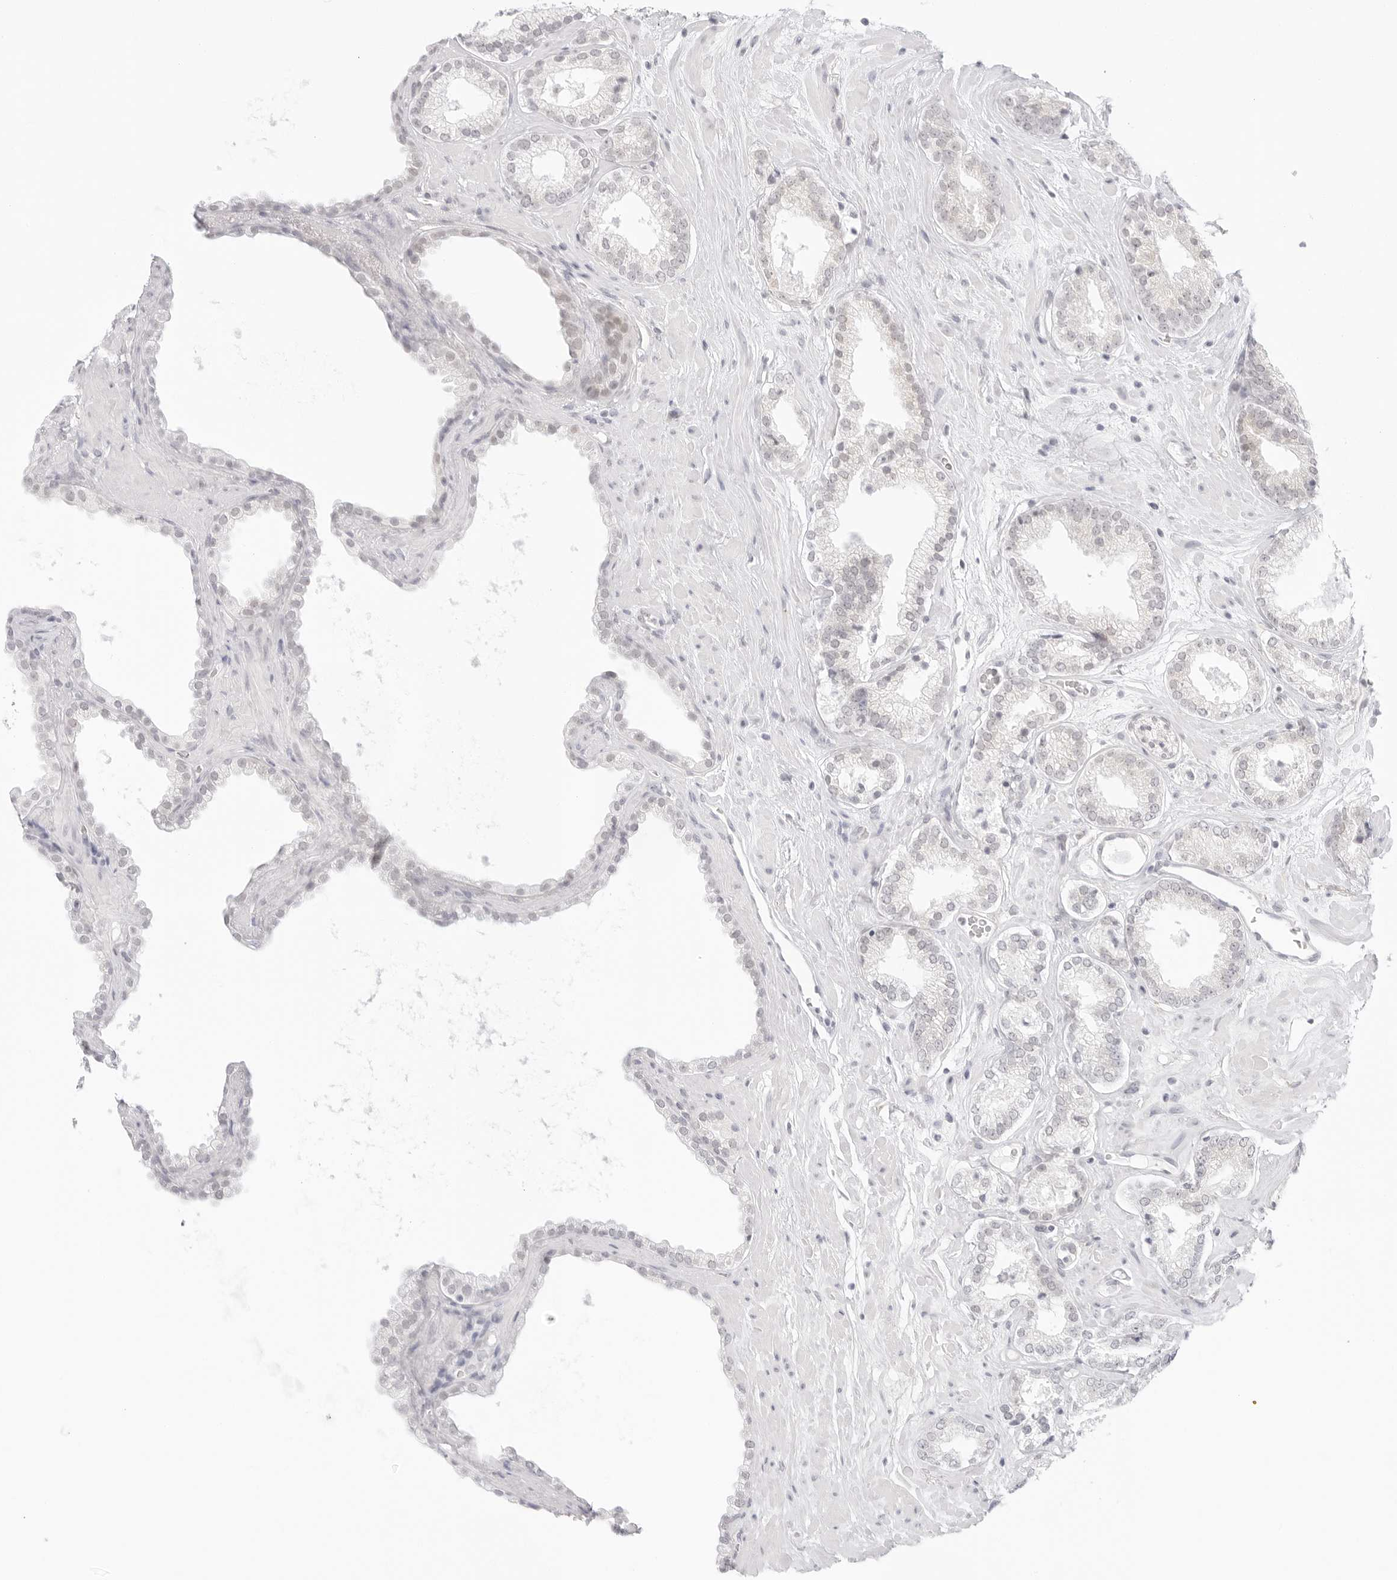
{"staining": {"intensity": "negative", "quantity": "none", "location": "none"}, "tissue": "prostate cancer", "cell_type": "Tumor cells", "image_type": "cancer", "snomed": [{"axis": "morphology", "description": "Adenocarcinoma, Low grade"}, {"axis": "topography", "description": "Prostate"}], "caption": "DAB immunohistochemical staining of prostate cancer (adenocarcinoma (low-grade)) shows no significant staining in tumor cells.", "gene": "MED18", "patient": {"sex": "male", "age": 62}}